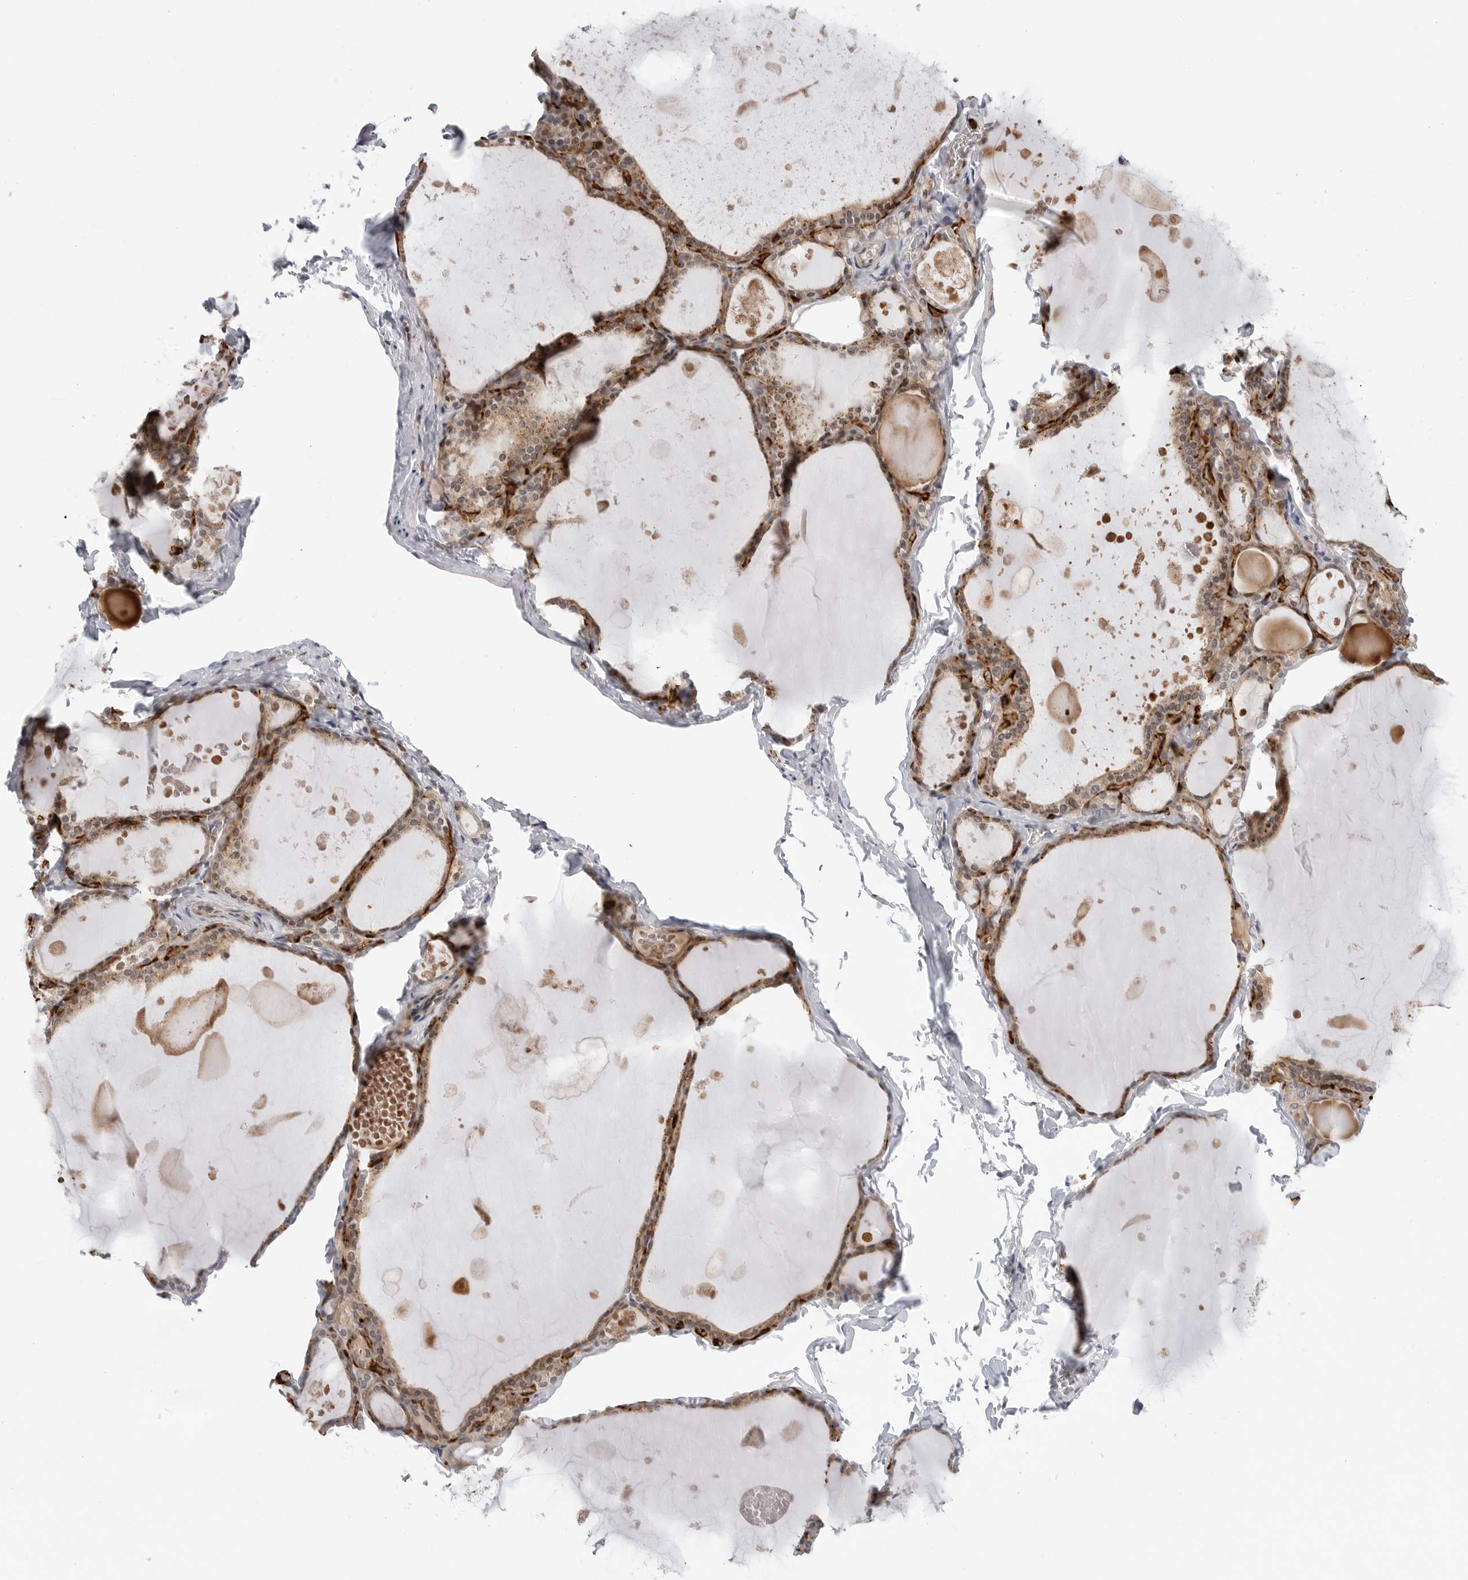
{"staining": {"intensity": "weak", "quantity": ">75%", "location": "cytoplasmic/membranous"}, "tissue": "thyroid gland", "cell_type": "Glandular cells", "image_type": "normal", "snomed": [{"axis": "morphology", "description": "Normal tissue, NOS"}, {"axis": "topography", "description": "Thyroid gland"}], "caption": "The image demonstrates immunohistochemical staining of benign thyroid gland. There is weak cytoplasmic/membranous staining is identified in approximately >75% of glandular cells.", "gene": "STXBP3", "patient": {"sex": "male", "age": 56}}